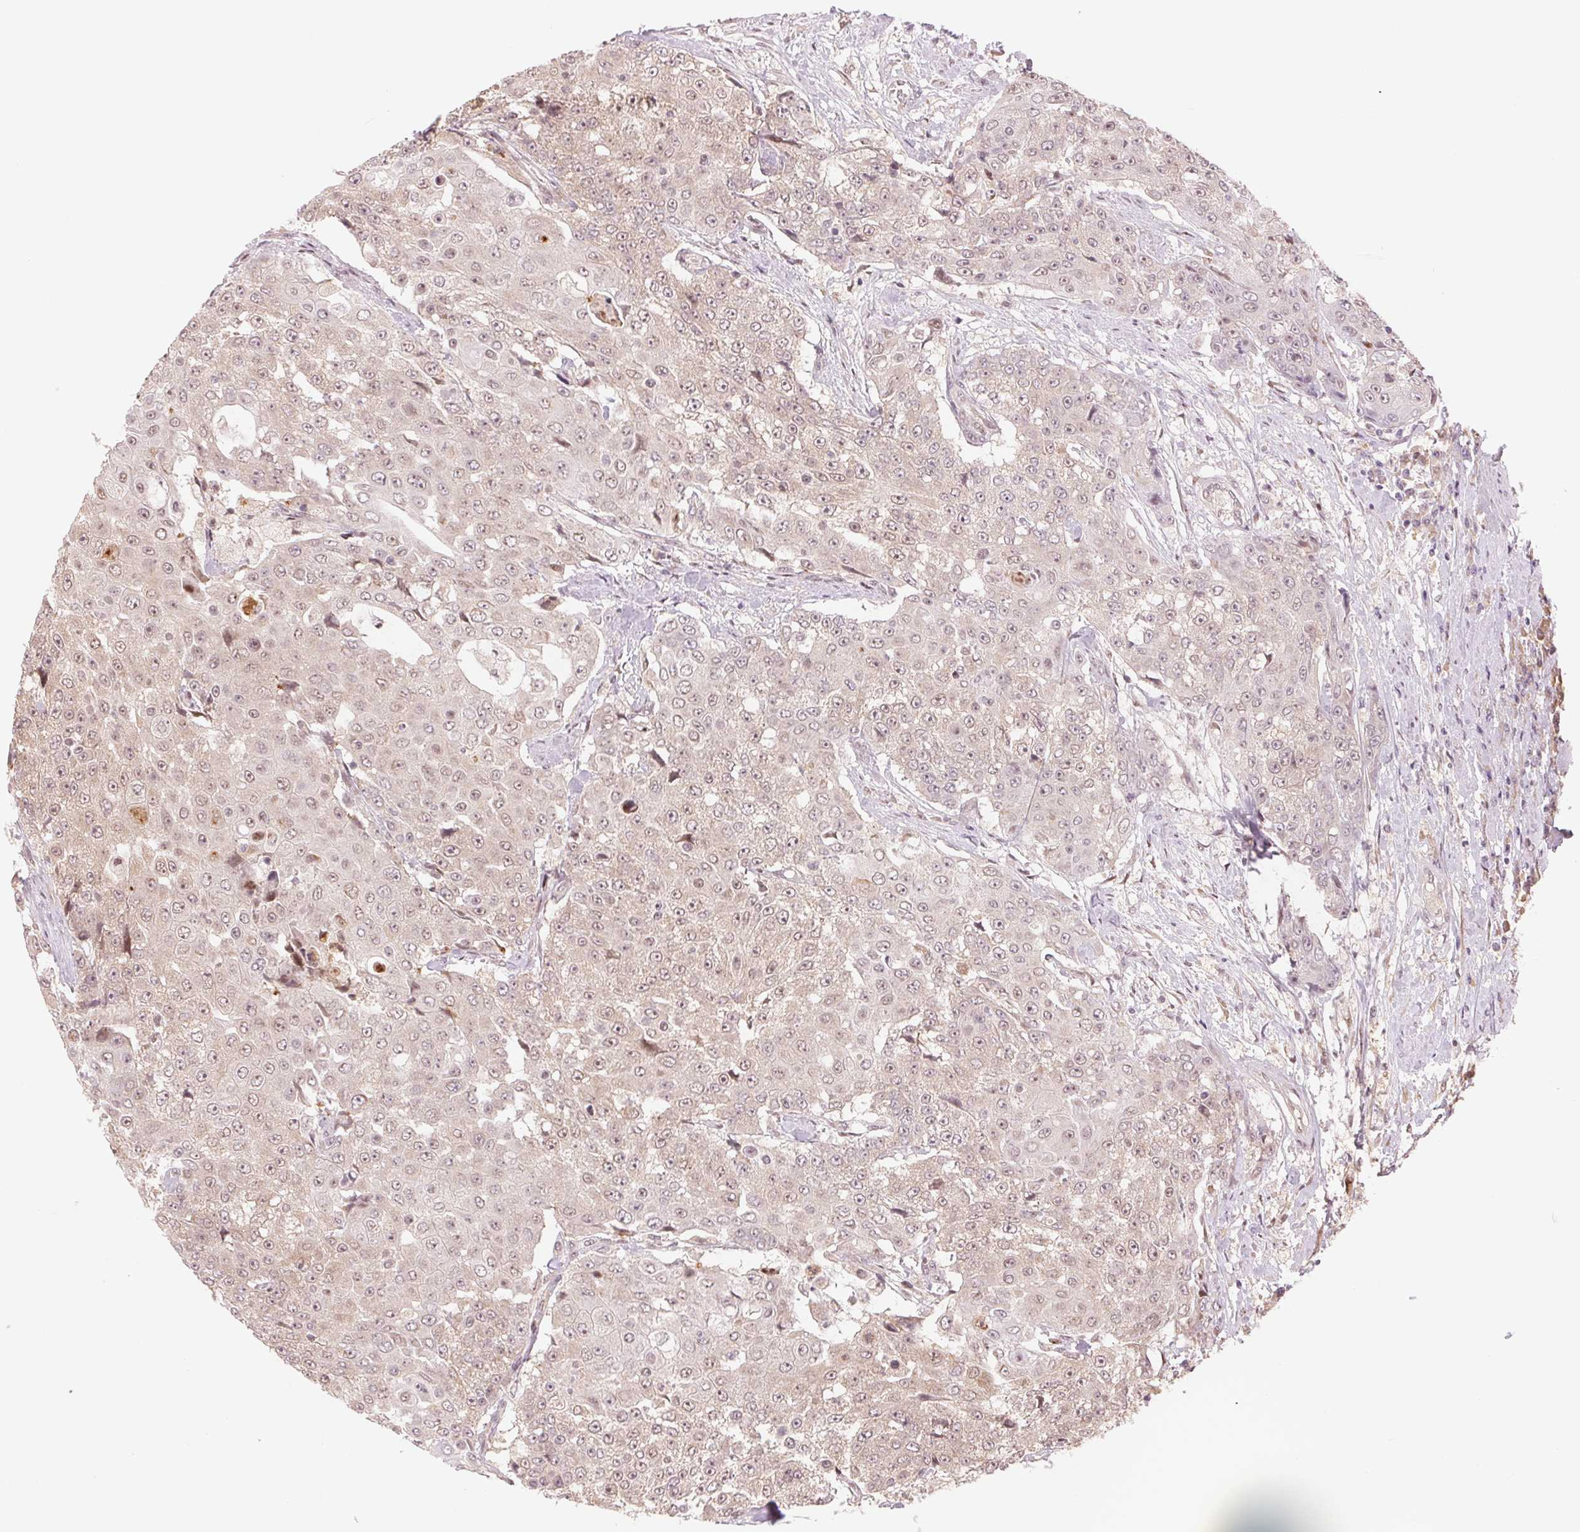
{"staining": {"intensity": "weak", "quantity": ">75%", "location": "nuclear"}, "tissue": "urothelial cancer", "cell_type": "Tumor cells", "image_type": "cancer", "snomed": [{"axis": "morphology", "description": "Urothelial carcinoma, High grade"}, {"axis": "topography", "description": "Urinary bladder"}], "caption": "A brown stain labels weak nuclear staining of a protein in human high-grade urothelial carcinoma tumor cells.", "gene": "ERI3", "patient": {"sex": "female", "age": 63}}